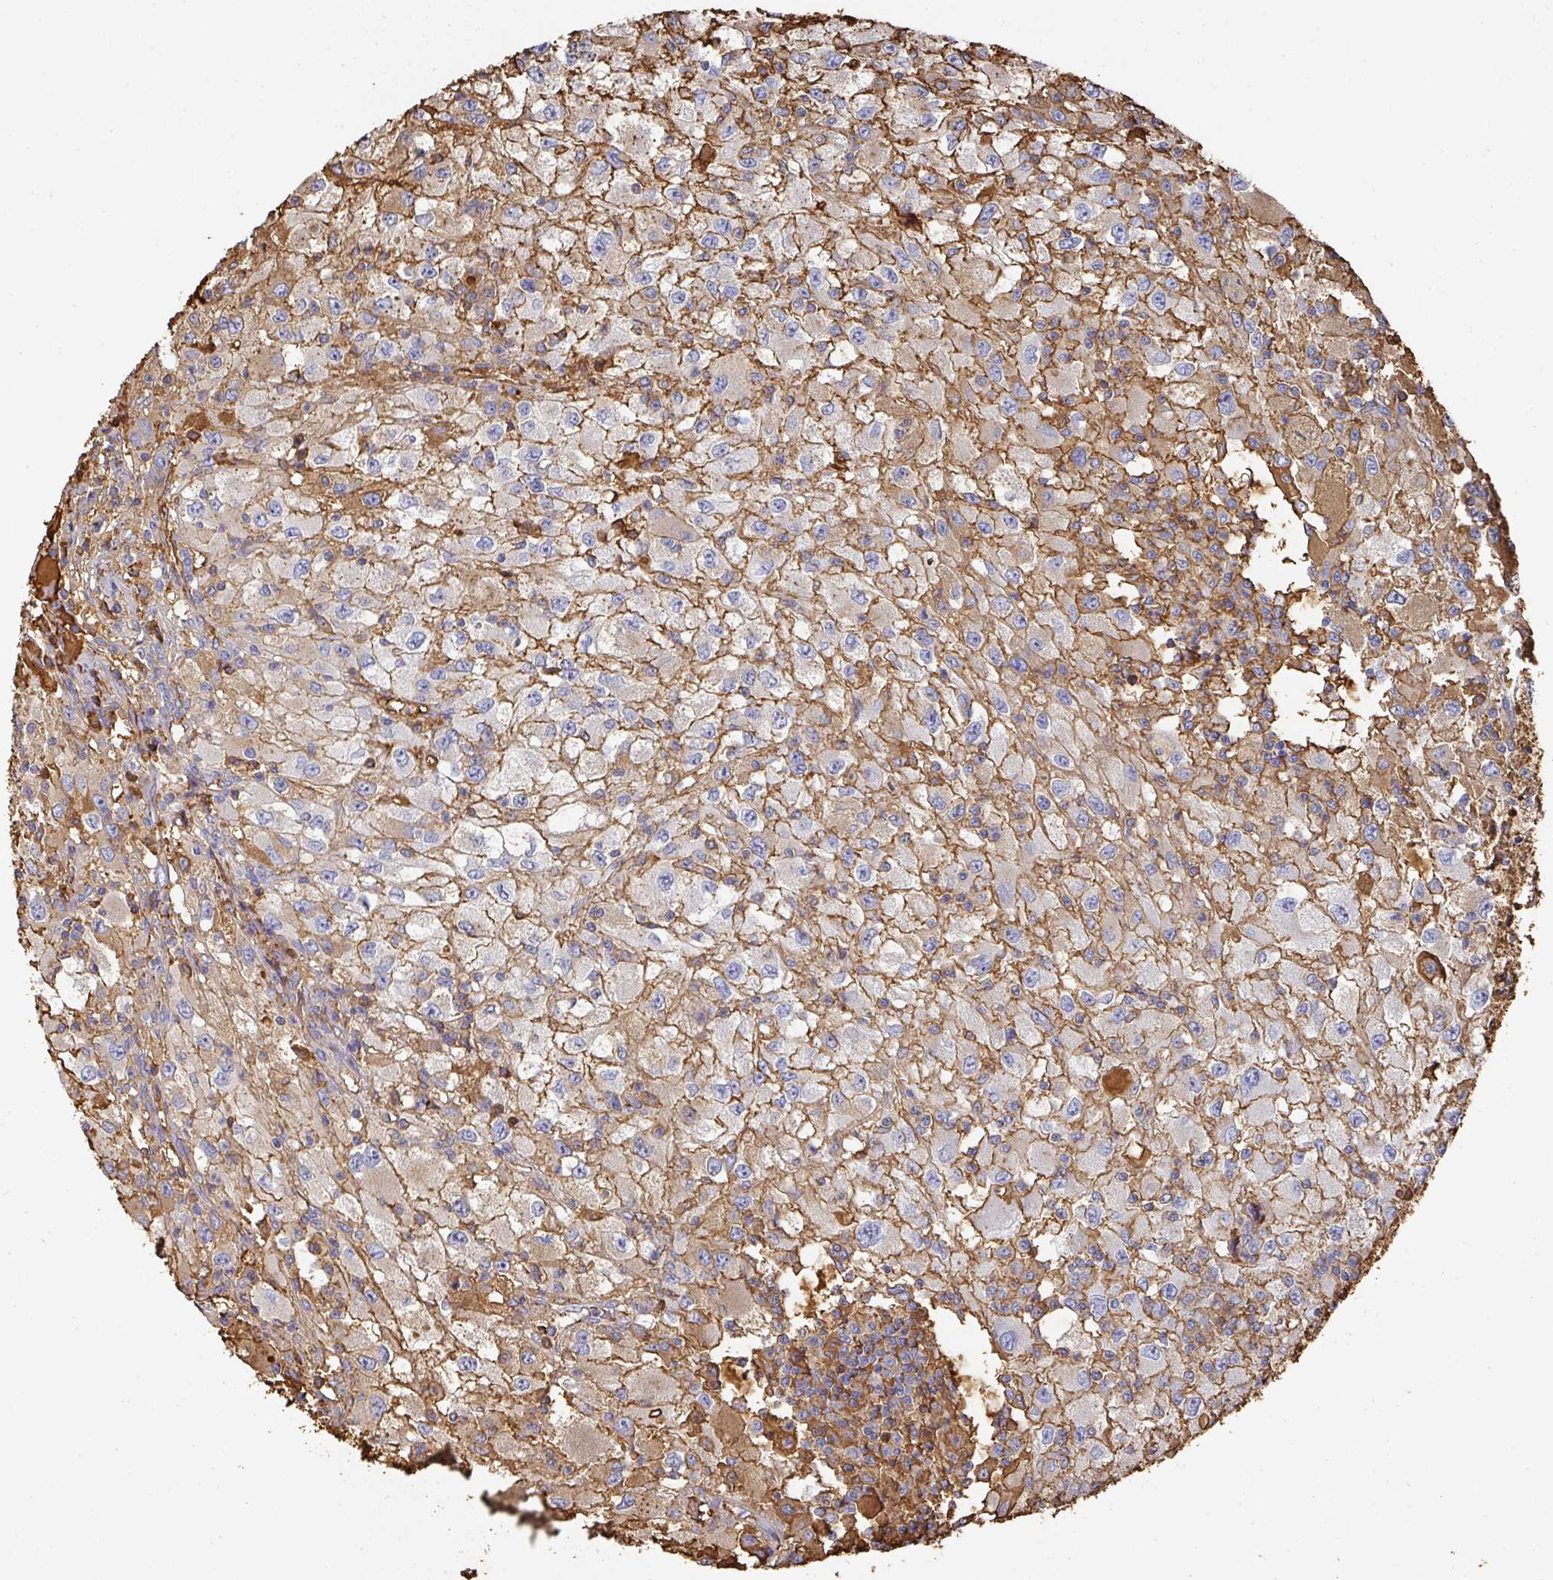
{"staining": {"intensity": "moderate", "quantity": "25%-75%", "location": "cytoplasmic/membranous"}, "tissue": "renal cancer", "cell_type": "Tumor cells", "image_type": "cancer", "snomed": [{"axis": "morphology", "description": "Adenocarcinoma, NOS"}, {"axis": "topography", "description": "Kidney"}], "caption": "Protein expression analysis of renal adenocarcinoma demonstrates moderate cytoplasmic/membranous staining in approximately 25%-75% of tumor cells.", "gene": "ALB", "patient": {"sex": "female", "age": 67}}